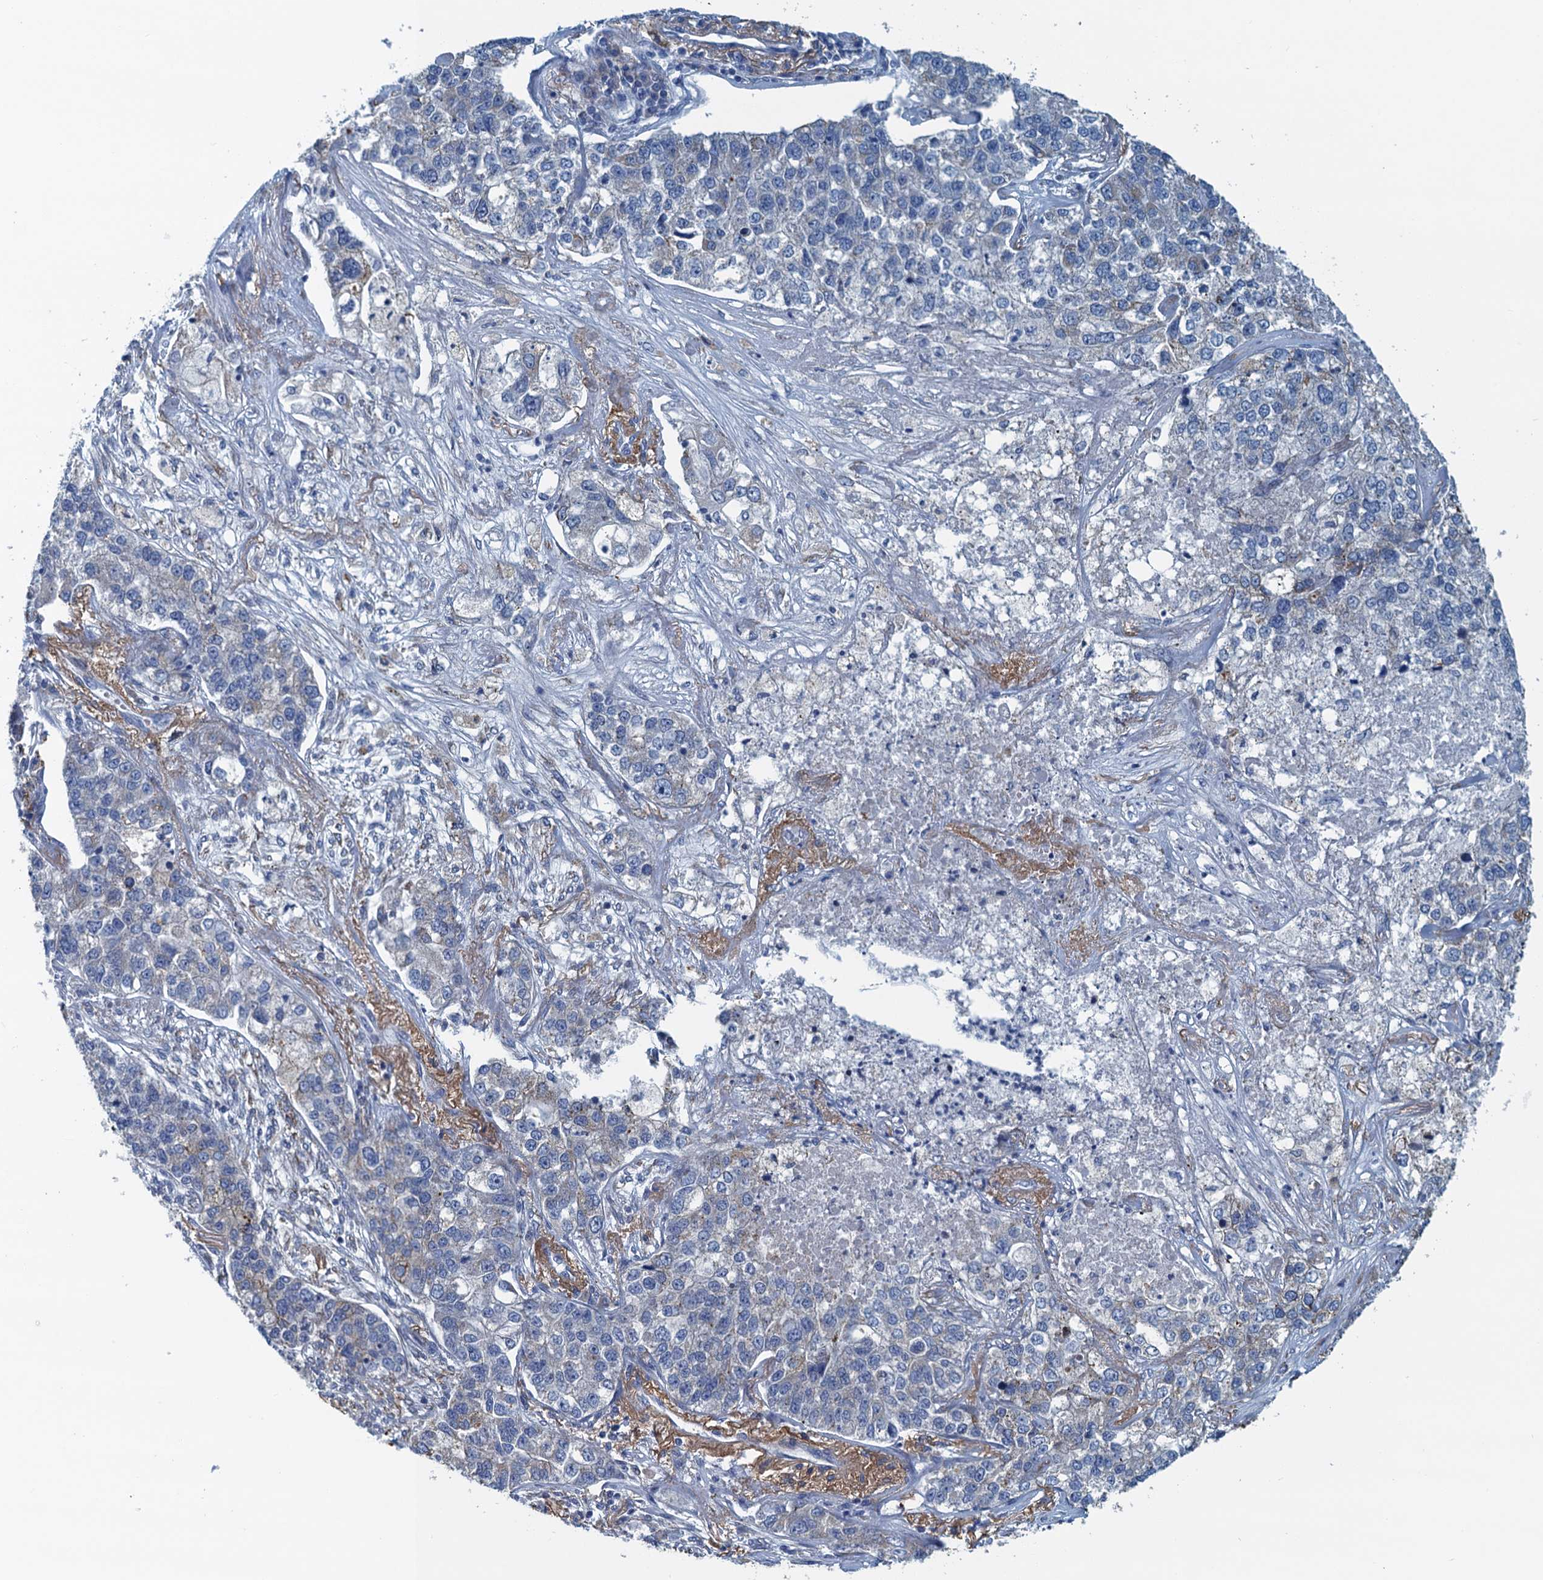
{"staining": {"intensity": "negative", "quantity": "none", "location": "none"}, "tissue": "lung cancer", "cell_type": "Tumor cells", "image_type": "cancer", "snomed": [{"axis": "morphology", "description": "Adenocarcinoma, NOS"}, {"axis": "topography", "description": "Lung"}], "caption": "High power microscopy photomicrograph of an IHC photomicrograph of adenocarcinoma (lung), revealing no significant expression in tumor cells. Brightfield microscopy of IHC stained with DAB (brown) and hematoxylin (blue), captured at high magnification.", "gene": "C10orf88", "patient": {"sex": "male", "age": 49}}